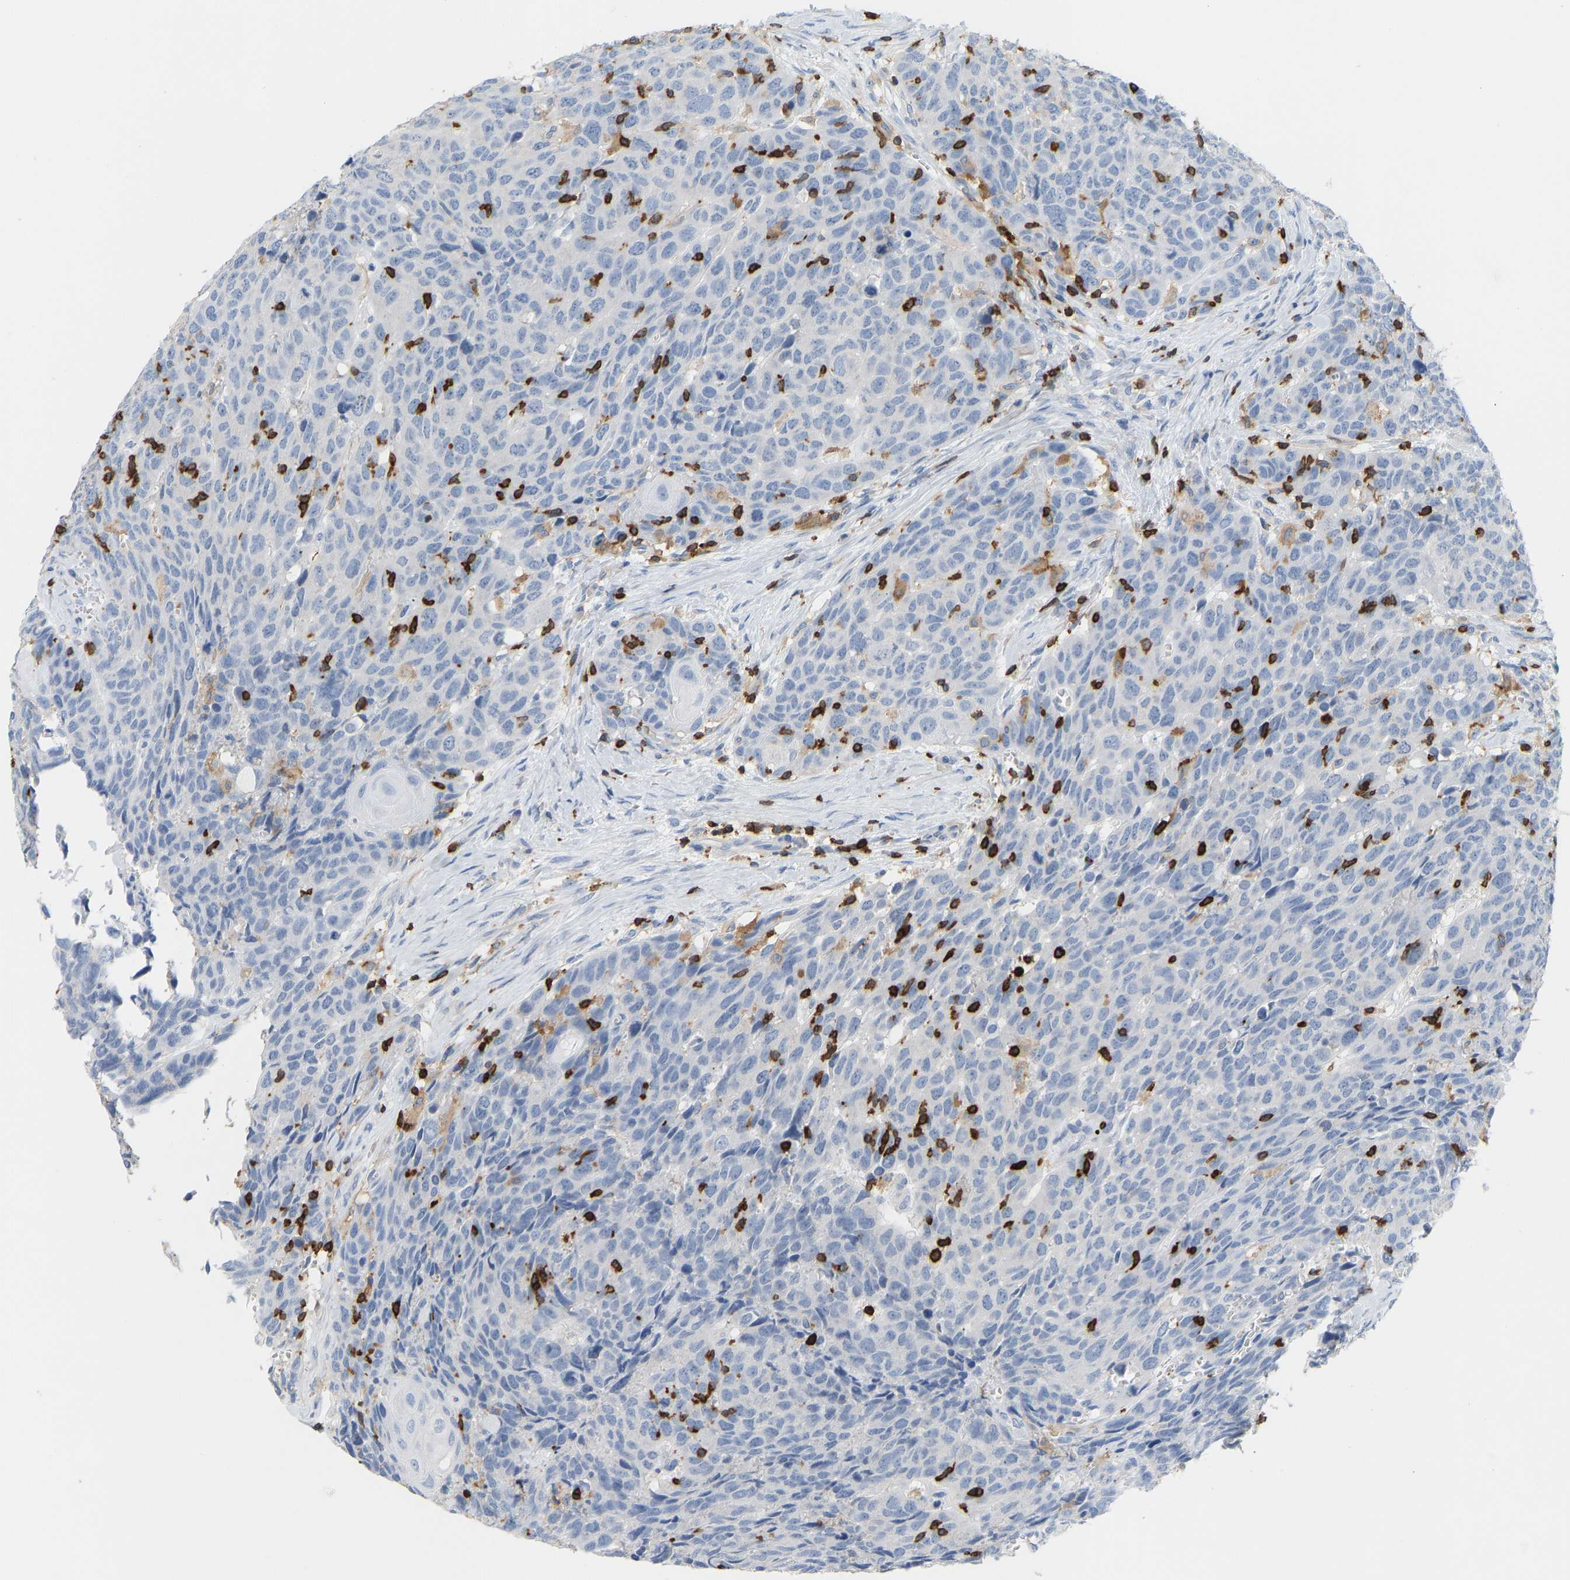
{"staining": {"intensity": "negative", "quantity": "none", "location": "none"}, "tissue": "head and neck cancer", "cell_type": "Tumor cells", "image_type": "cancer", "snomed": [{"axis": "morphology", "description": "Squamous cell carcinoma, NOS"}, {"axis": "topography", "description": "Head-Neck"}], "caption": "Immunohistochemical staining of head and neck cancer (squamous cell carcinoma) displays no significant expression in tumor cells.", "gene": "EVL", "patient": {"sex": "male", "age": 66}}